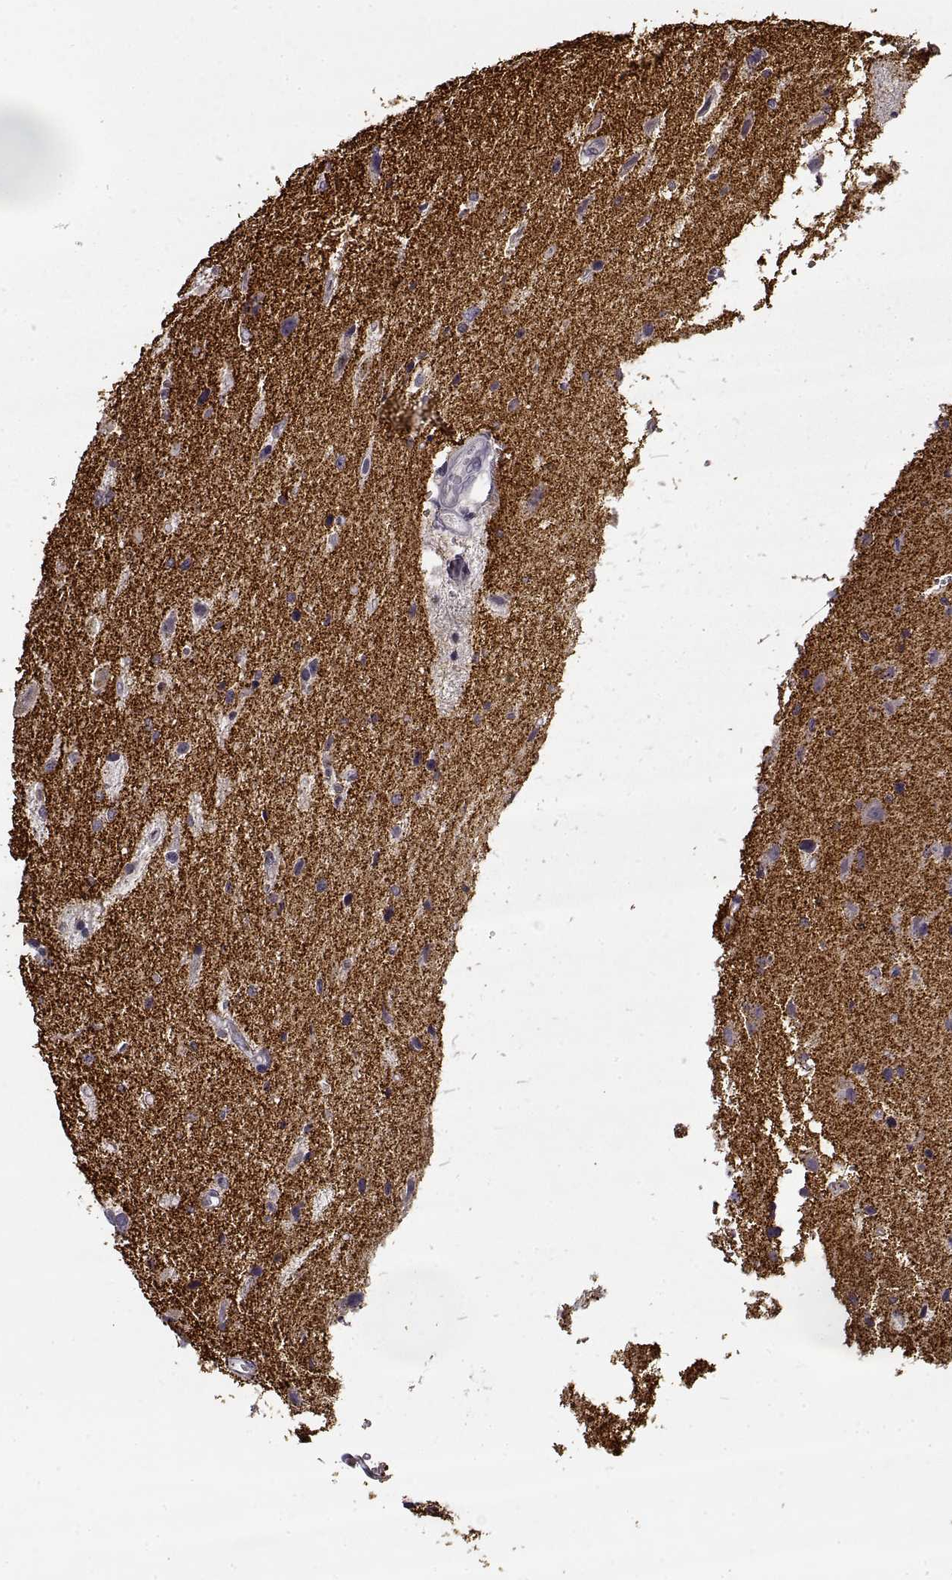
{"staining": {"intensity": "negative", "quantity": "none", "location": "none"}, "tissue": "glioma", "cell_type": "Tumor cells", "image_type": "cancer", "snomed": [{"axis": "morphology", "description": "Glioma, malignant, Low grade"}, {"axis": "topography", "description": "Brain"}], "caption": "Immunohistochemical staining of glioma shows no significant staining in tumor cells.", "gene": "SNCA", "patient": {"sex": "female", "age": 32}}